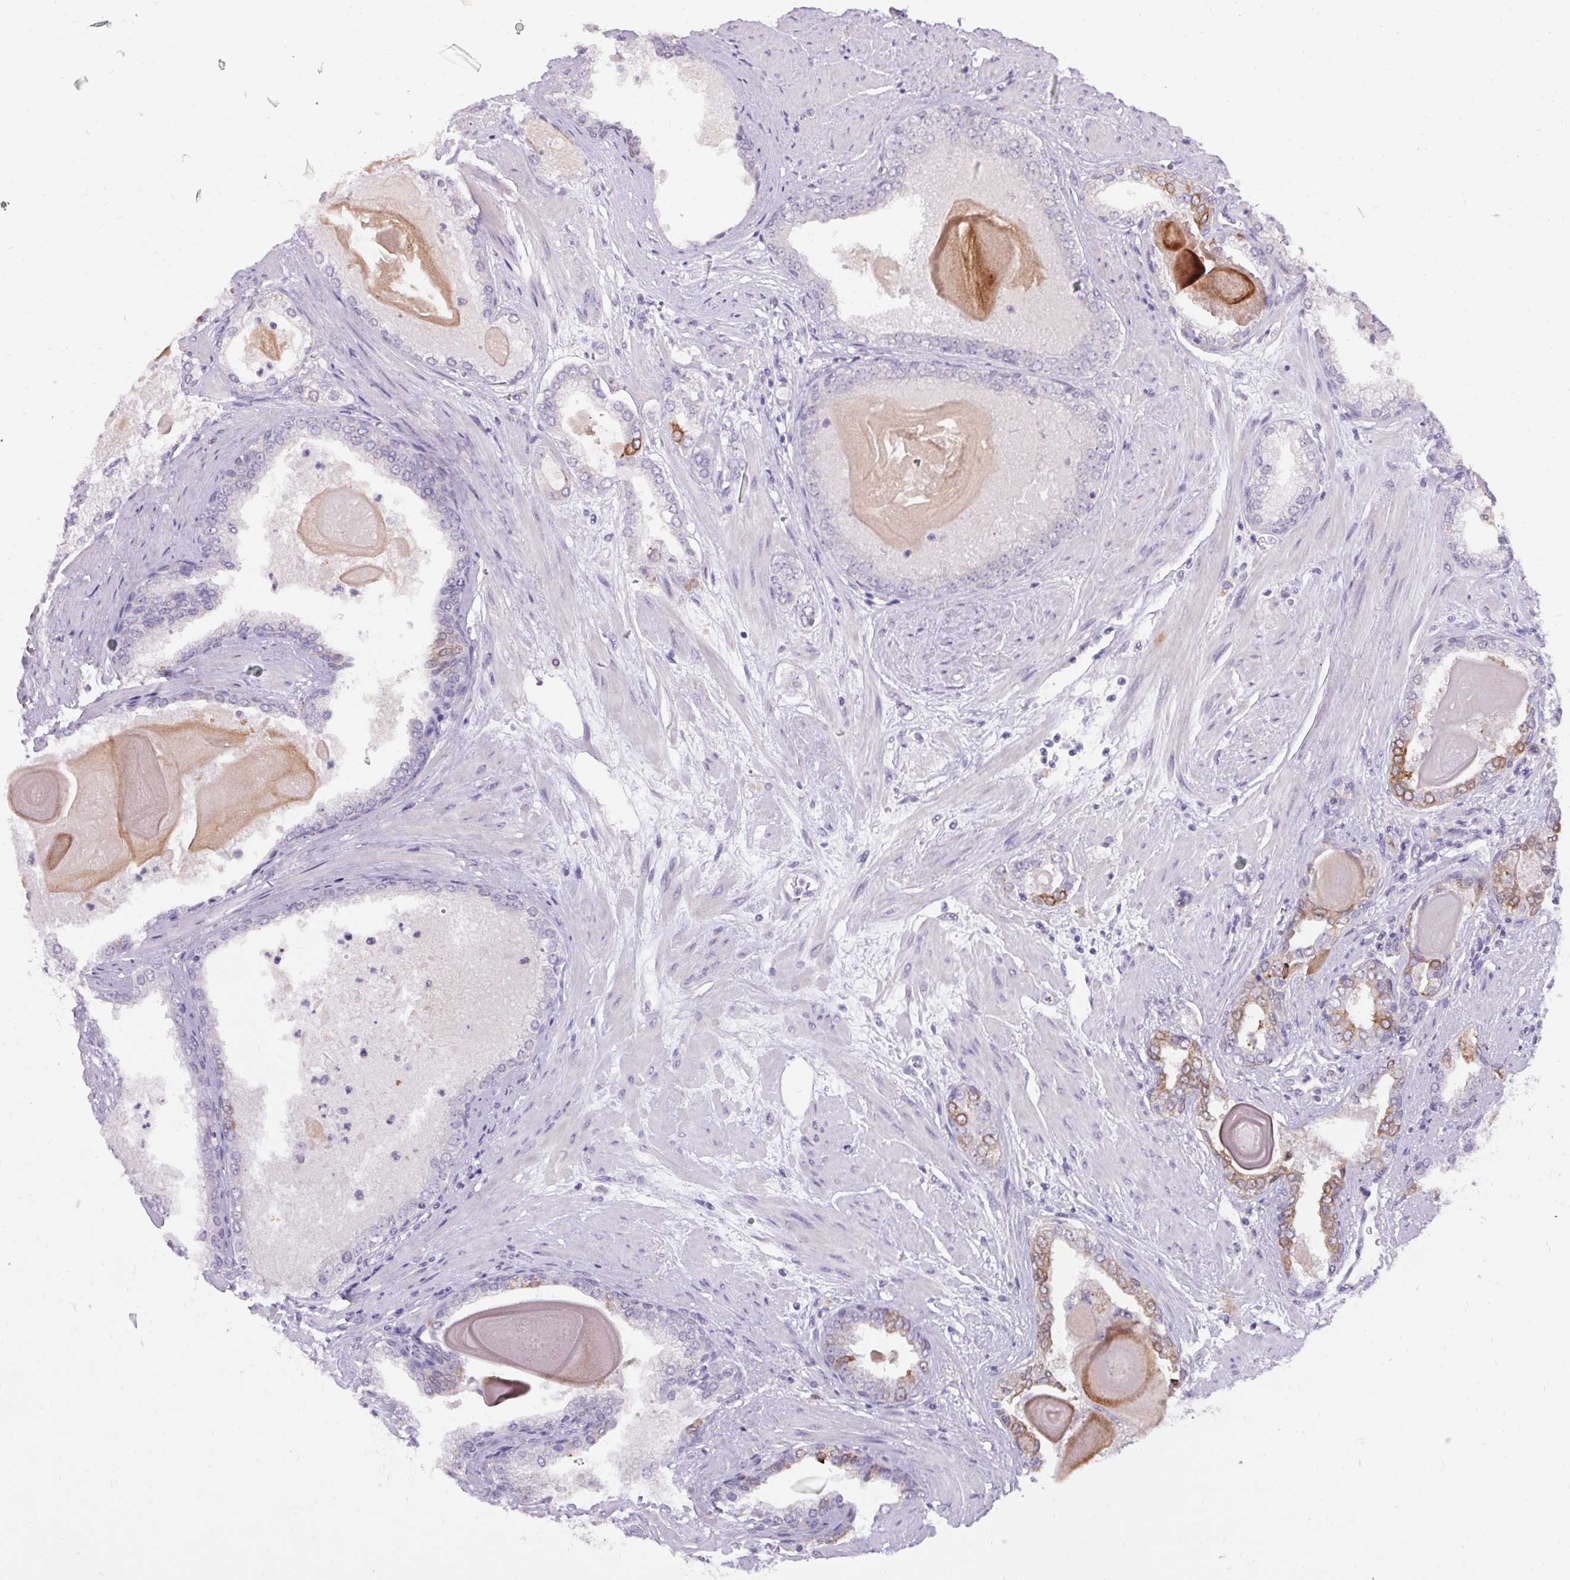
{"staining": {"intensity": "moderate", "quantity": "<25%", "location": "cytoplasmic/membranous"}, "tissue": "prostate cancer", "cell_type": "Tumor cells", "image_type": "cancer", "snomed": [{"axis": "morphology", "description": "Adenocarcinoma, Low grade"}, {"axis": "topography", "description": "Prostate"}], "caption": "Tumor cells reveal low levels of moderate cytoplasmic/membranous staining in about <25% of cells in human prostate adenocarcinoma (low-grade).", "gene": "HSD17B3", "patient": {"sex": "male", "age": 64}}